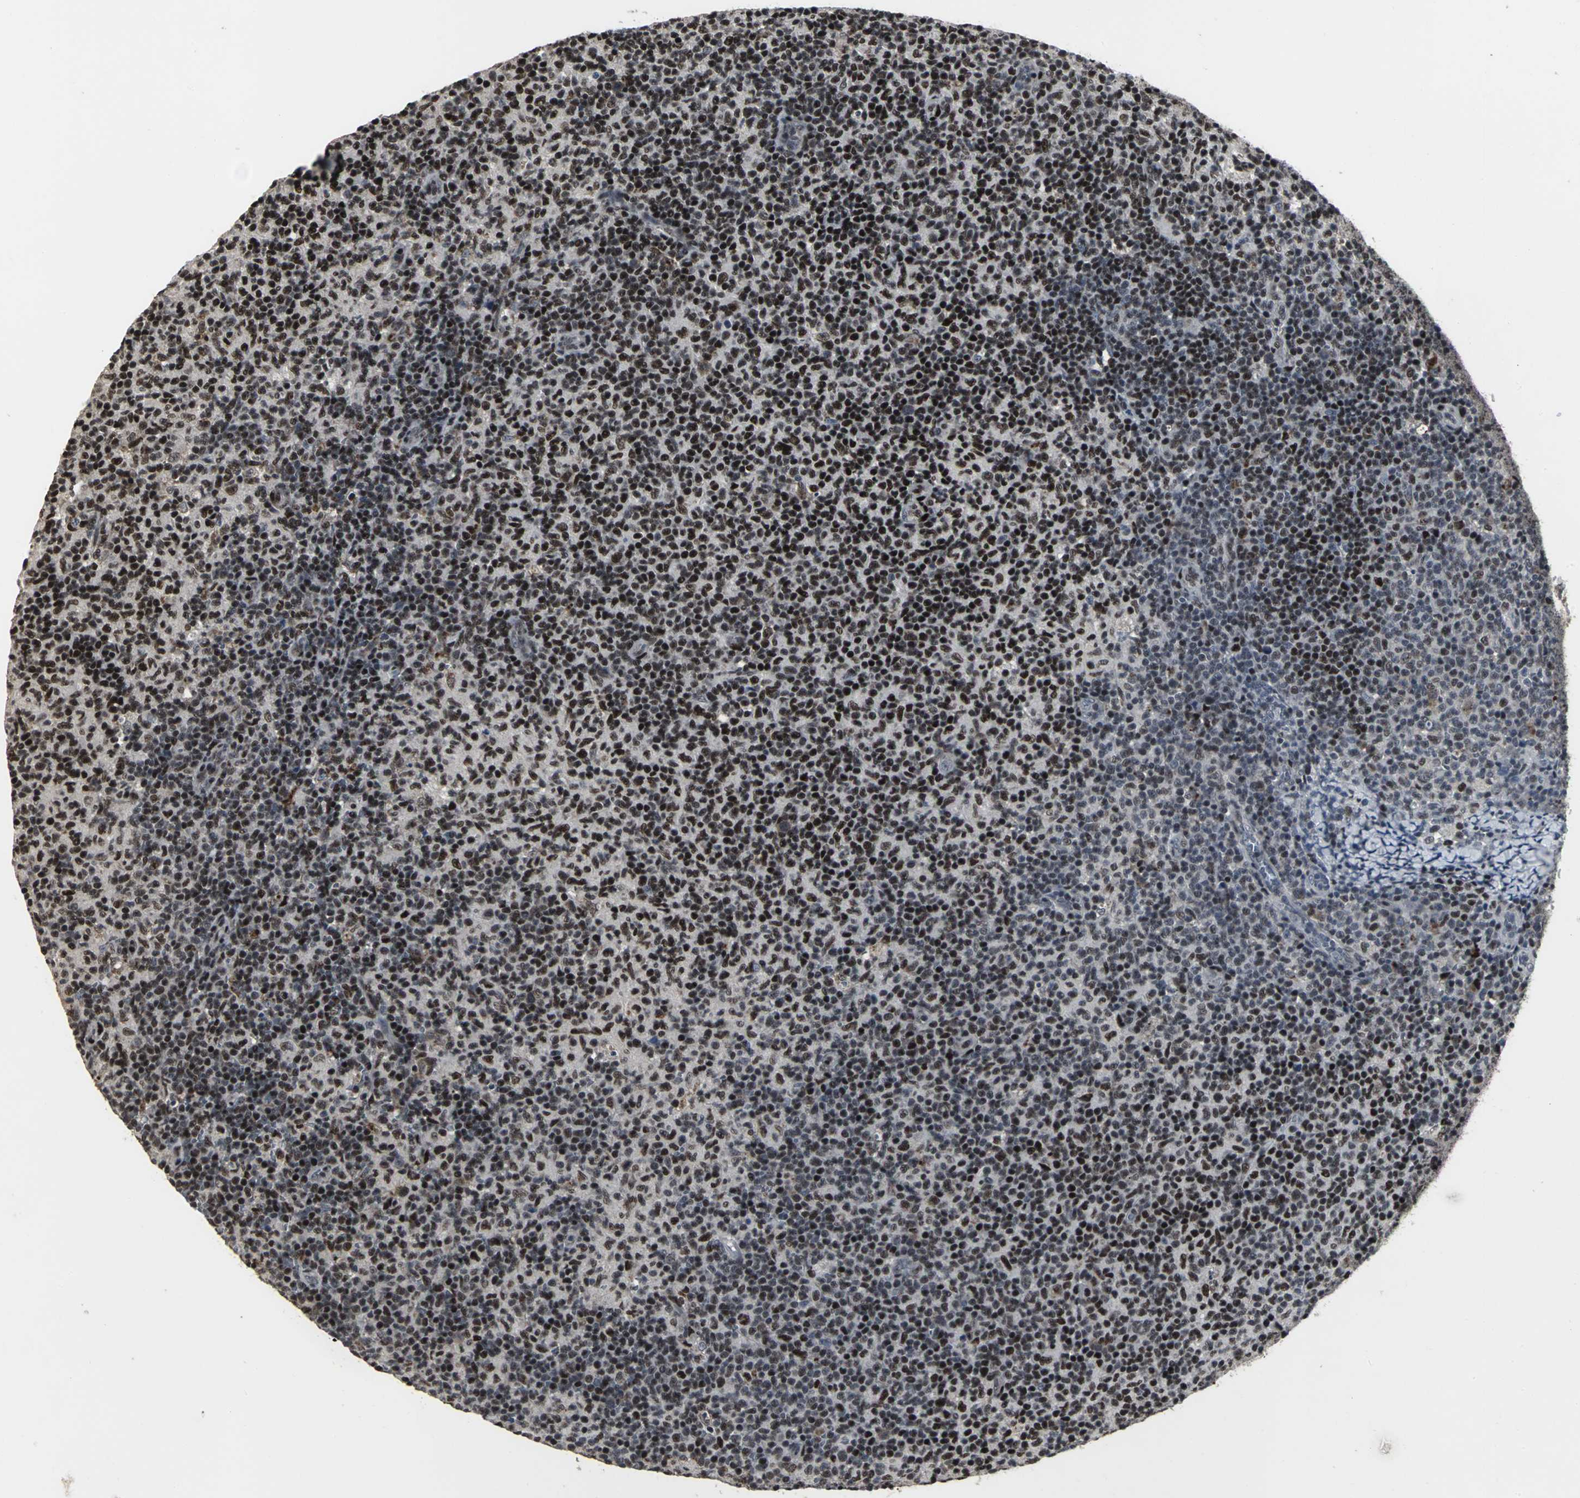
{"staining": {"intensity": "strong", "quantity": ">75%", "location": "nuclear"}, "tissue": "lymph node", "cell_type": "Germinal center cells", "image_type": "normal", "snomed": [{"axis": "morphology", "description": "Normal tissue, NOS"}, {"axis": "morphology", "description": "Inflammation, NOS"}, {"axis": "topography", "description": "Lymph node"}], "caption": "Immunohistochemical staining of normal human lymph node demonstrates strong nuclear protein staining in about >75% of germinal center cells.", "gene": "SRF", "patient": {"sex": "male", "age": 55}}